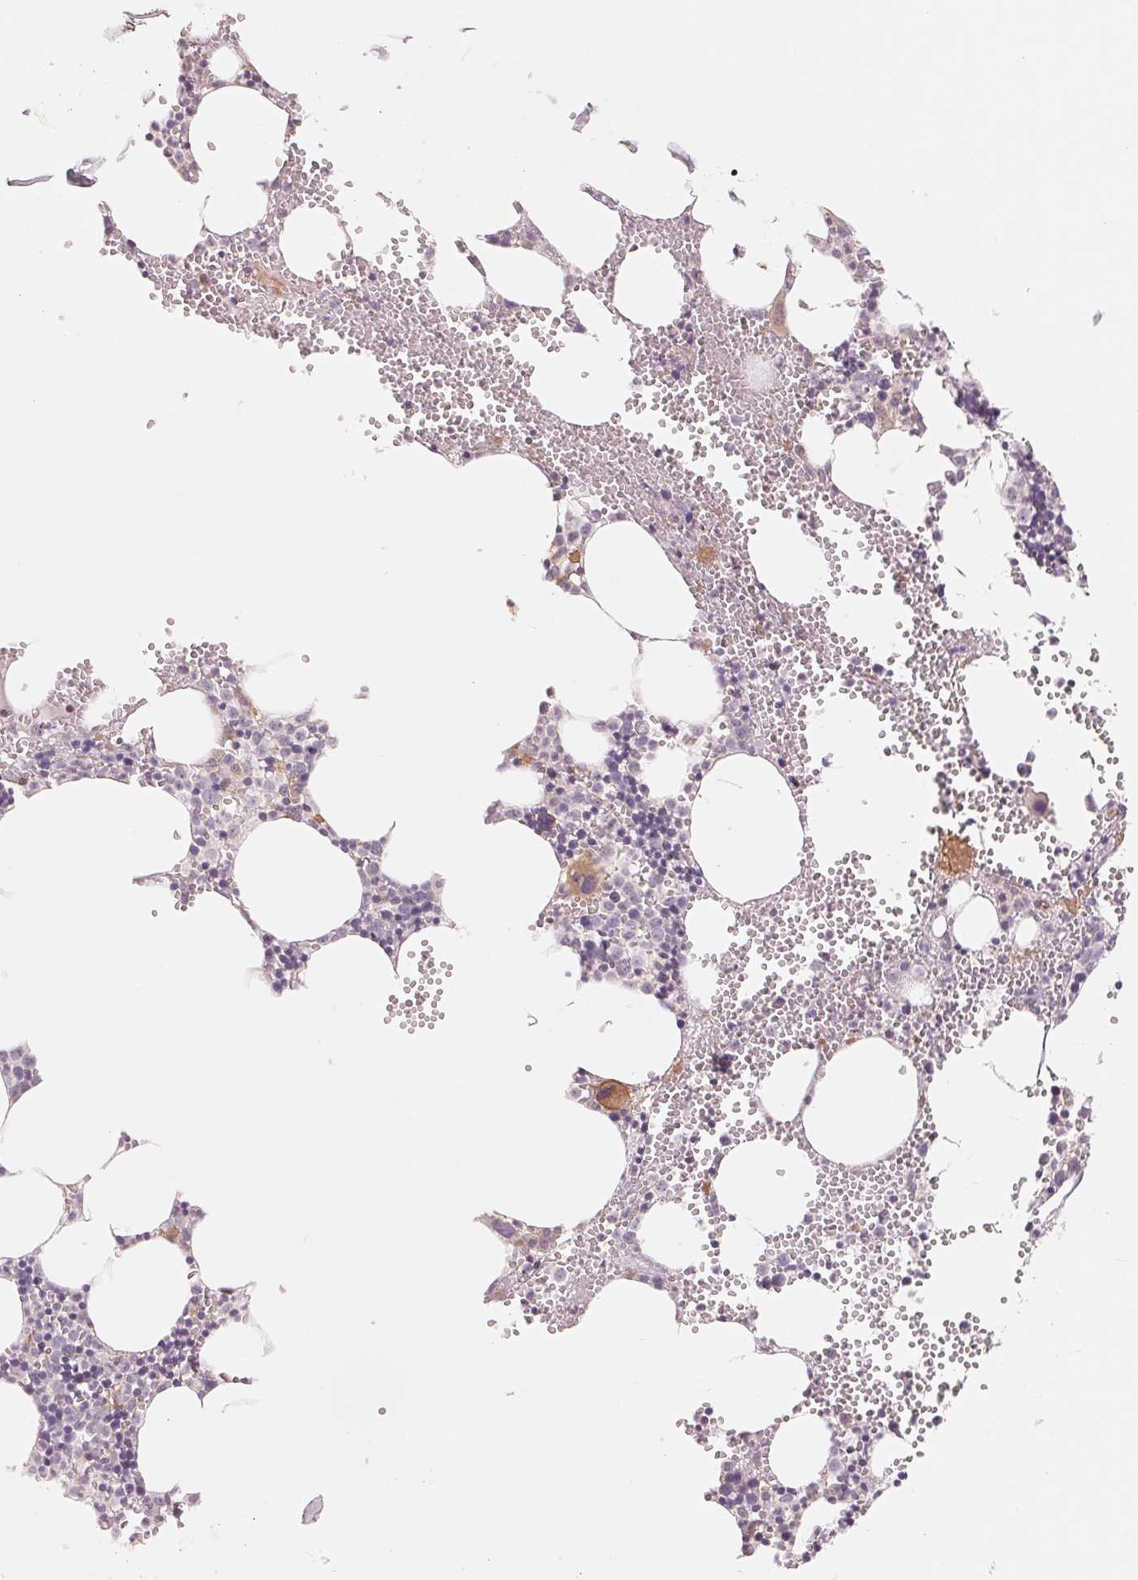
{"staining": {"intensity": "moderate", "quantity": "<25%", "location": "cytoplasmic/membranous"}, "tissue": "bone marrow", "cell_type": "Hematopoietic cells", "image_type": "normal", "snomed": [{"axis": "morphology", "description": "Normal tissue, NOS"}, {"axis": "topography", "description": "Bone marrow"}], "caption": "A brown stain shows moderate cytoplasmic/membranous expression of a protein in hematopoietic cells of benign bone marrow.", "gene": "DENND2C", "patient": {"sex": "male", "age": 89}}